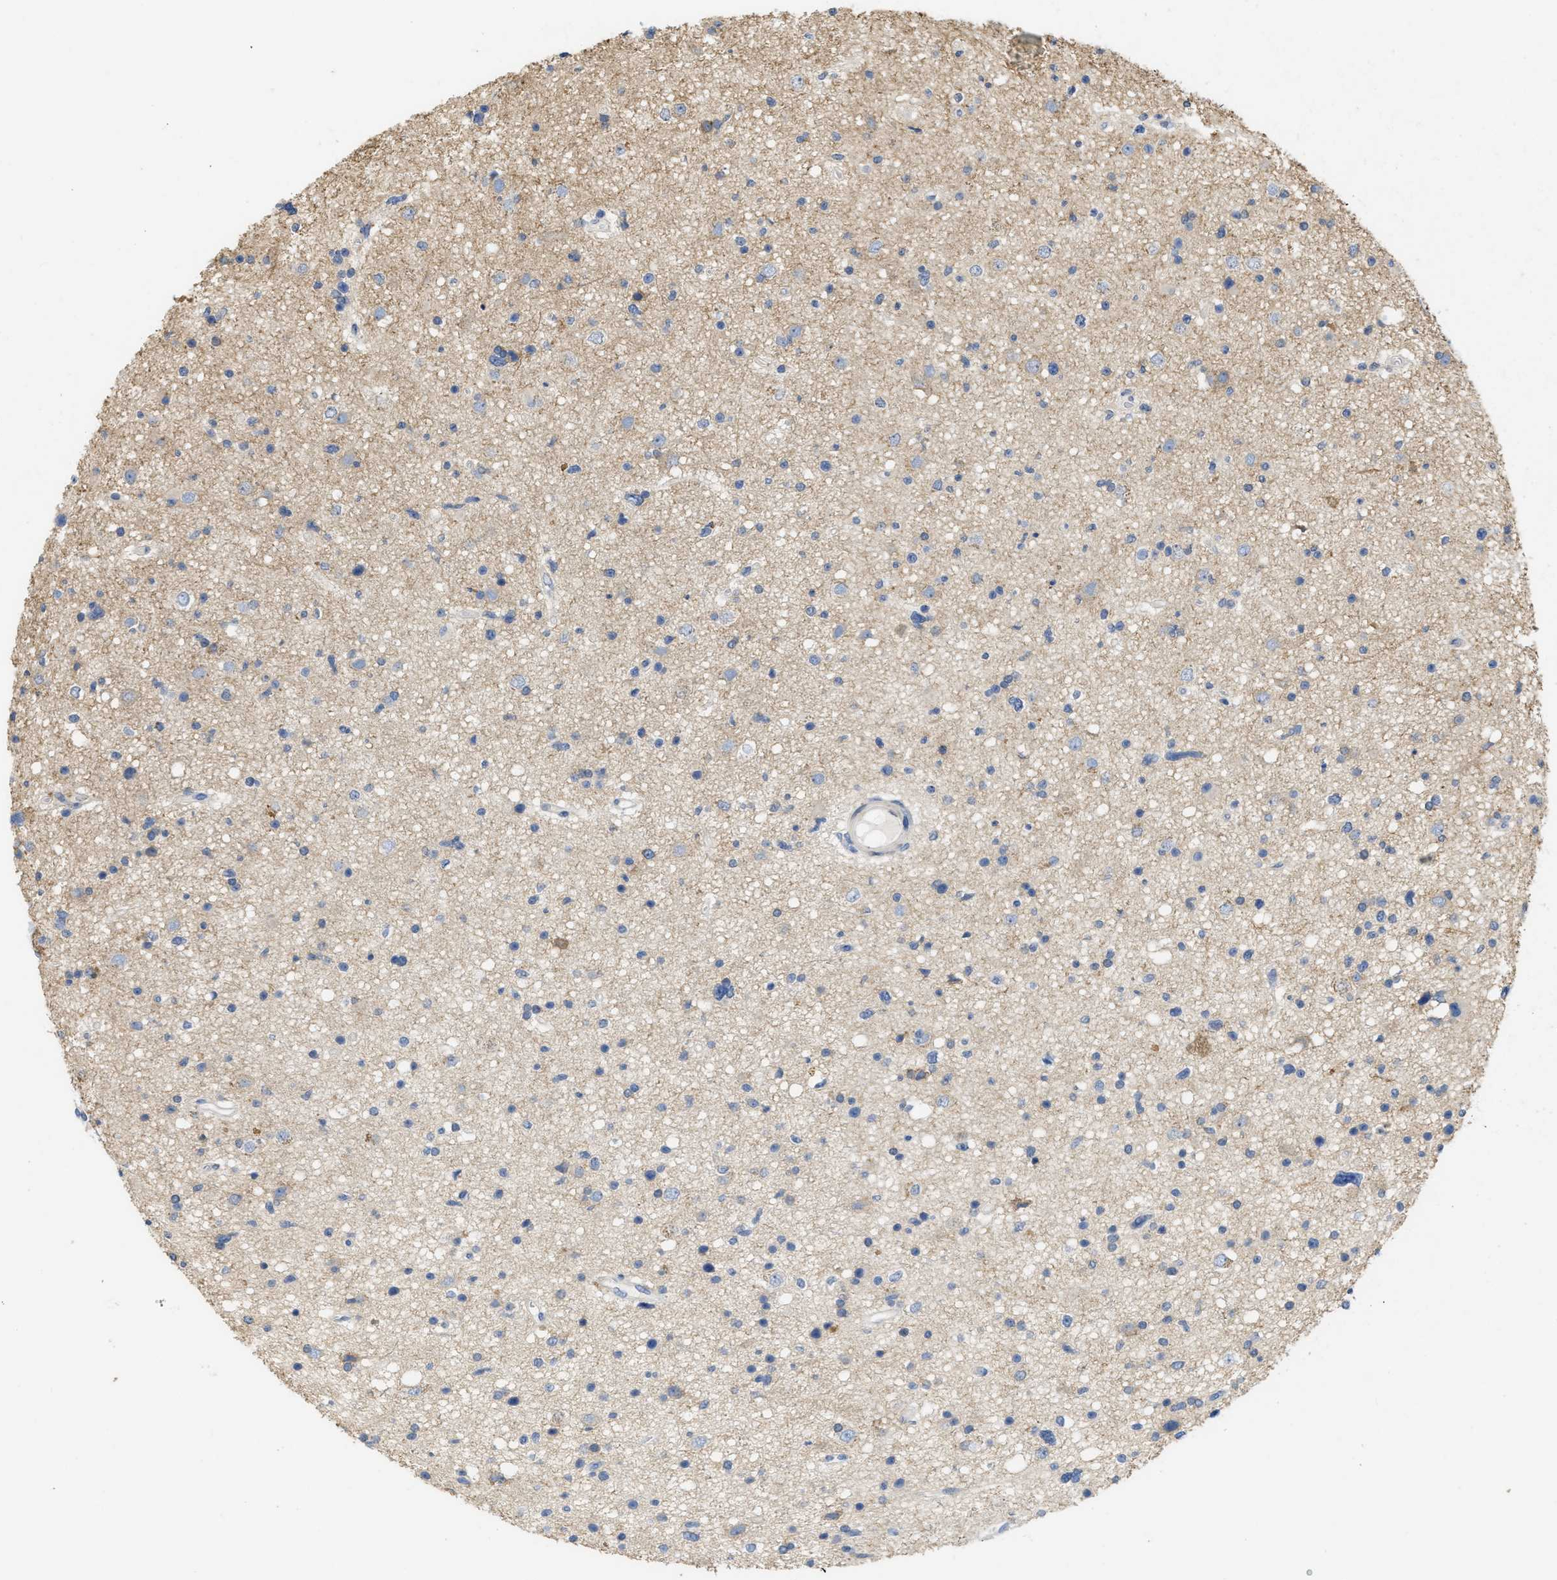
{"staining": {"intensity": "weak", "quantity": "<25%", "location": "cytoplasmic/membranous"}, "tissue": "glioma", "cell_type": "Tumor cells", "image_type": "cancer", "snomed": [{"axis": "morphology", "description": "Glioma, malignant, High grade"}, {"axis": "topography", "description": "Brain"}], "caption": "There is no significant expression in tumor cells of malignant glioma (high-grade). (IHC, brightfield microscopy, high magnification).", "gene": "CDPF1", "patient": {"sex": "male", "age": 33}}